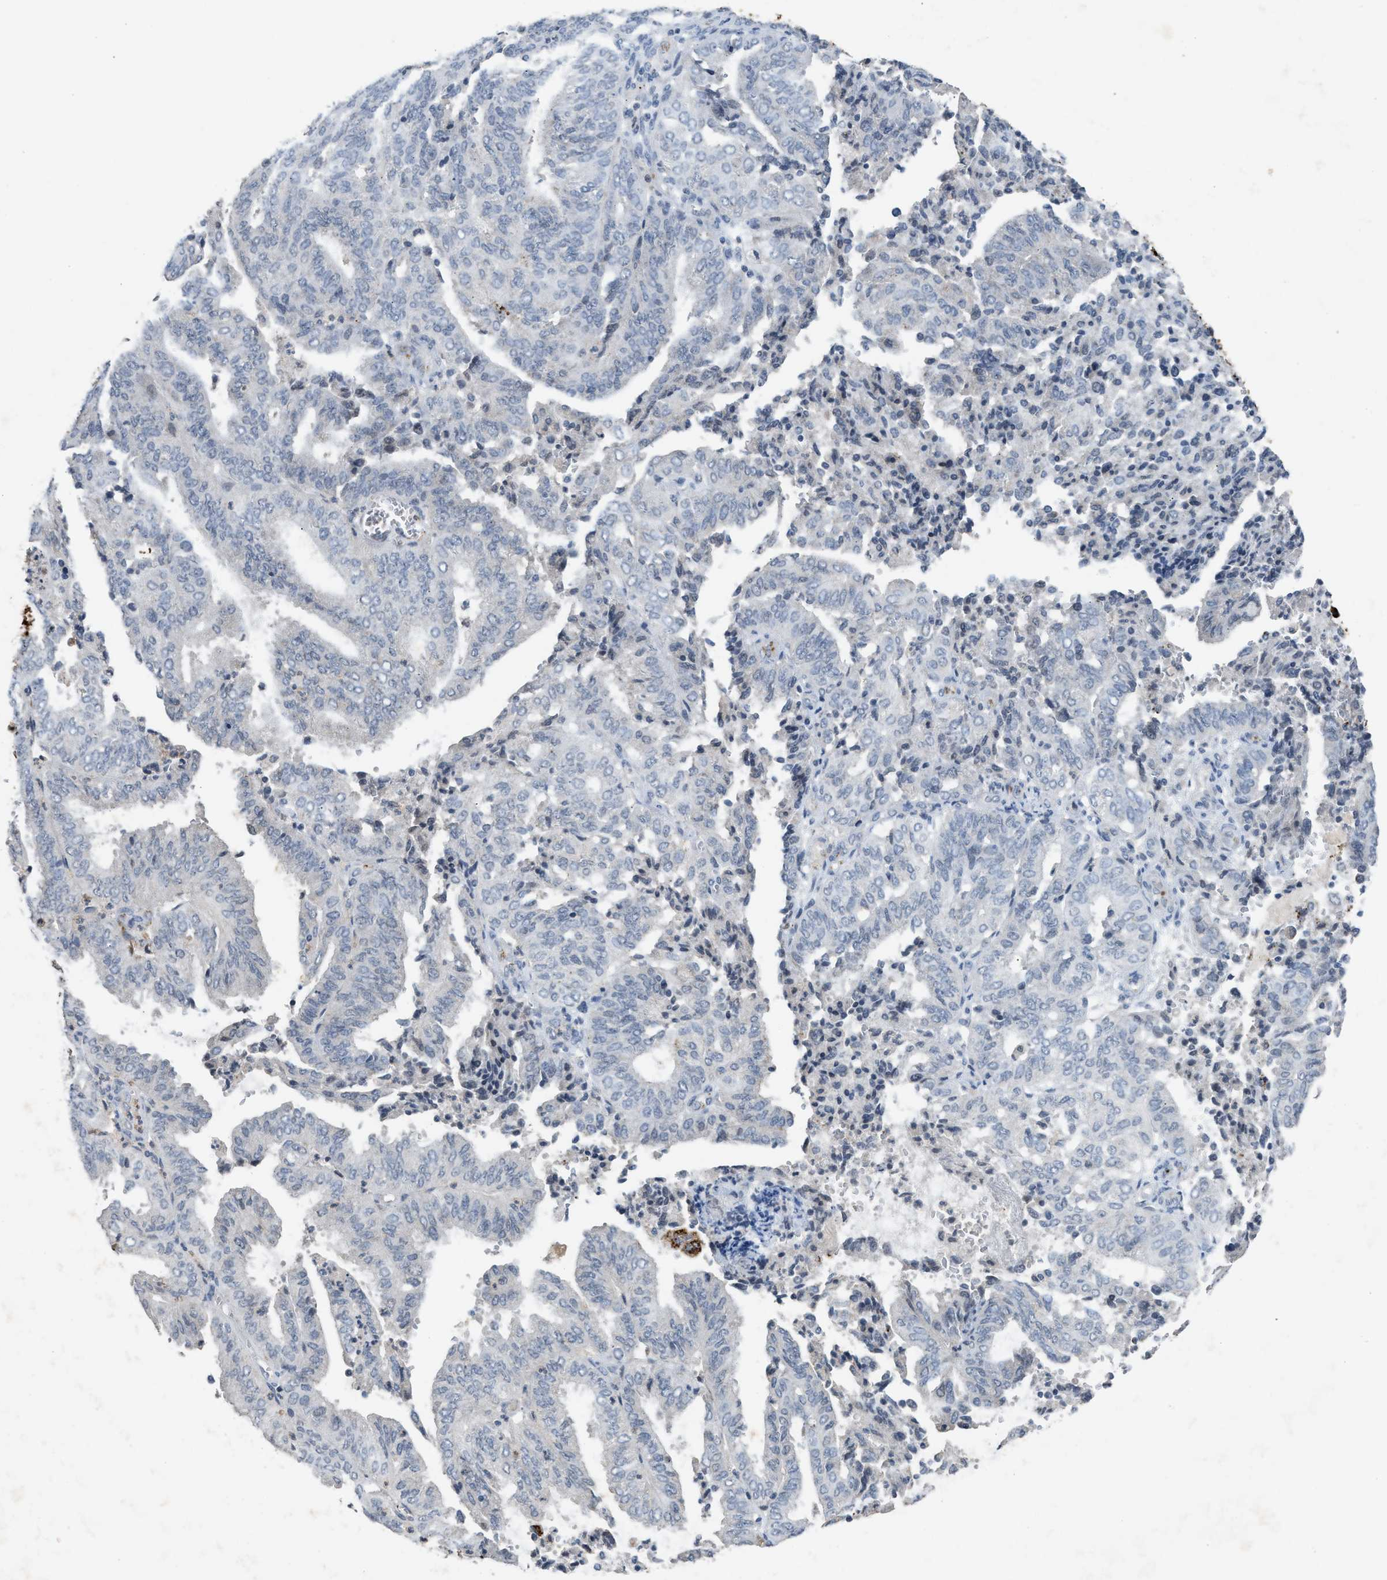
{"staining": {"intensity": "negative", "quantity": "none", "location": "none"}, "tissue": "endometrial cancer", "cell_type": "Tumor cells", "image_type": "cancer", "snomed": [{"axis": "morphology", "description": "Adenocarcinoma, NOS"}, {"axis": "topography", "description": "Uterus"}], "caption": "DAB (3,3'-diaminobenzidine) immunohistochemical staining of adenocarcinoma (endometrial) exhibits no significant positivity in tumor cells.", "gene": "SLC5A5", "patient": {"sex": "female", "age": 60}}